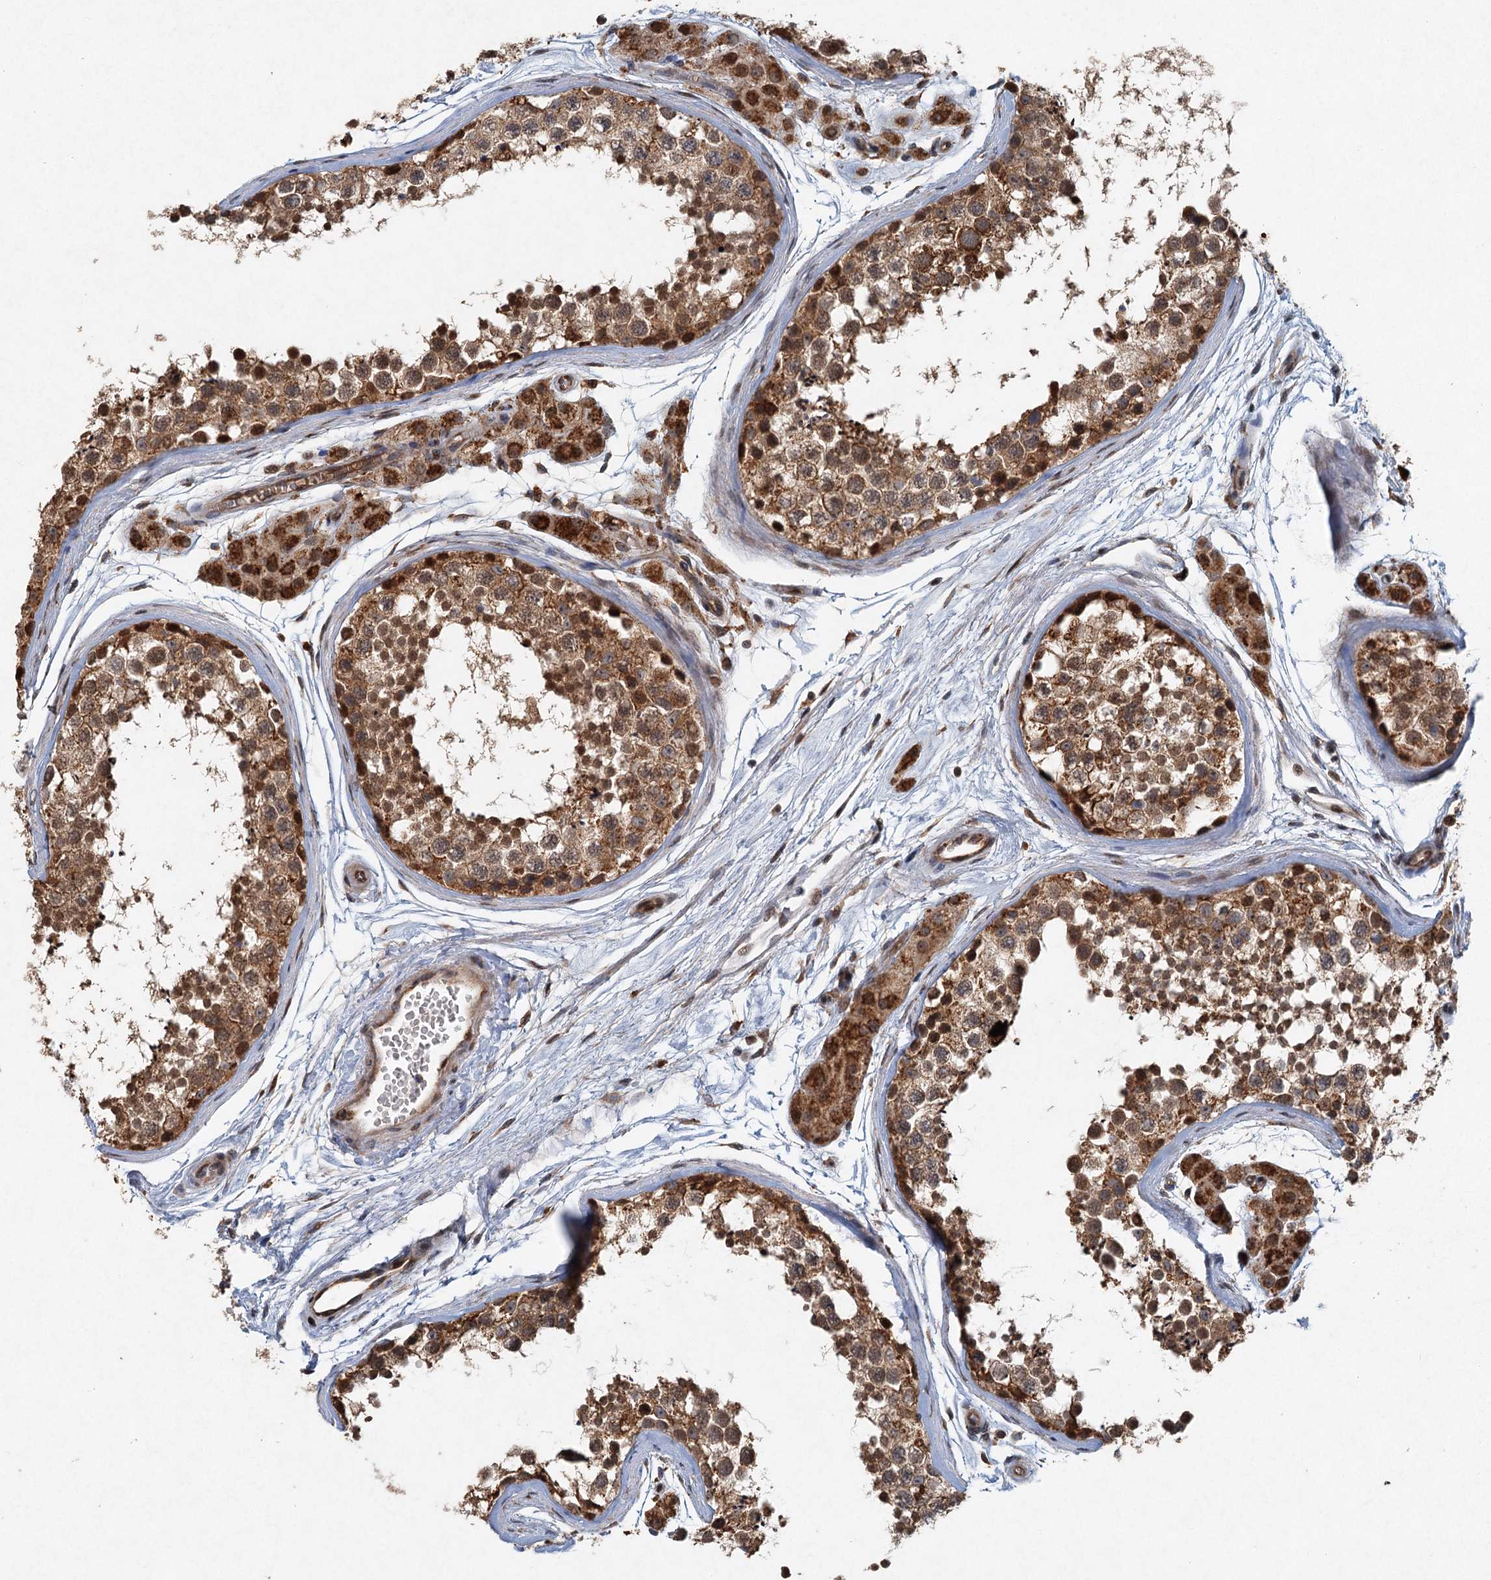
{"staining": {"intensity": "strong", "quantity": ">75%", "location": "cytoplasmic/membranous,nuclear"}, "tissue": "testis", "cell_type": "Cells in seminiferous ducts", "image_type": "normal", "snomed": [{"axis": "morphology", "description": "Normal tissue, NOS"}, {"axis": "topography", "description": "Testis"}], "caption": "Protein staining displays strong cytoplasmic/membranous,nuclear staining in about >75% of cells in seminiferous ducts in benign testis. (DAB (3,3'-diaminobenzidine) IHC with brightfield microscopy, high magnification).", "gene": "SRPX2", "patient": {"sex": "male", "age": 56}}